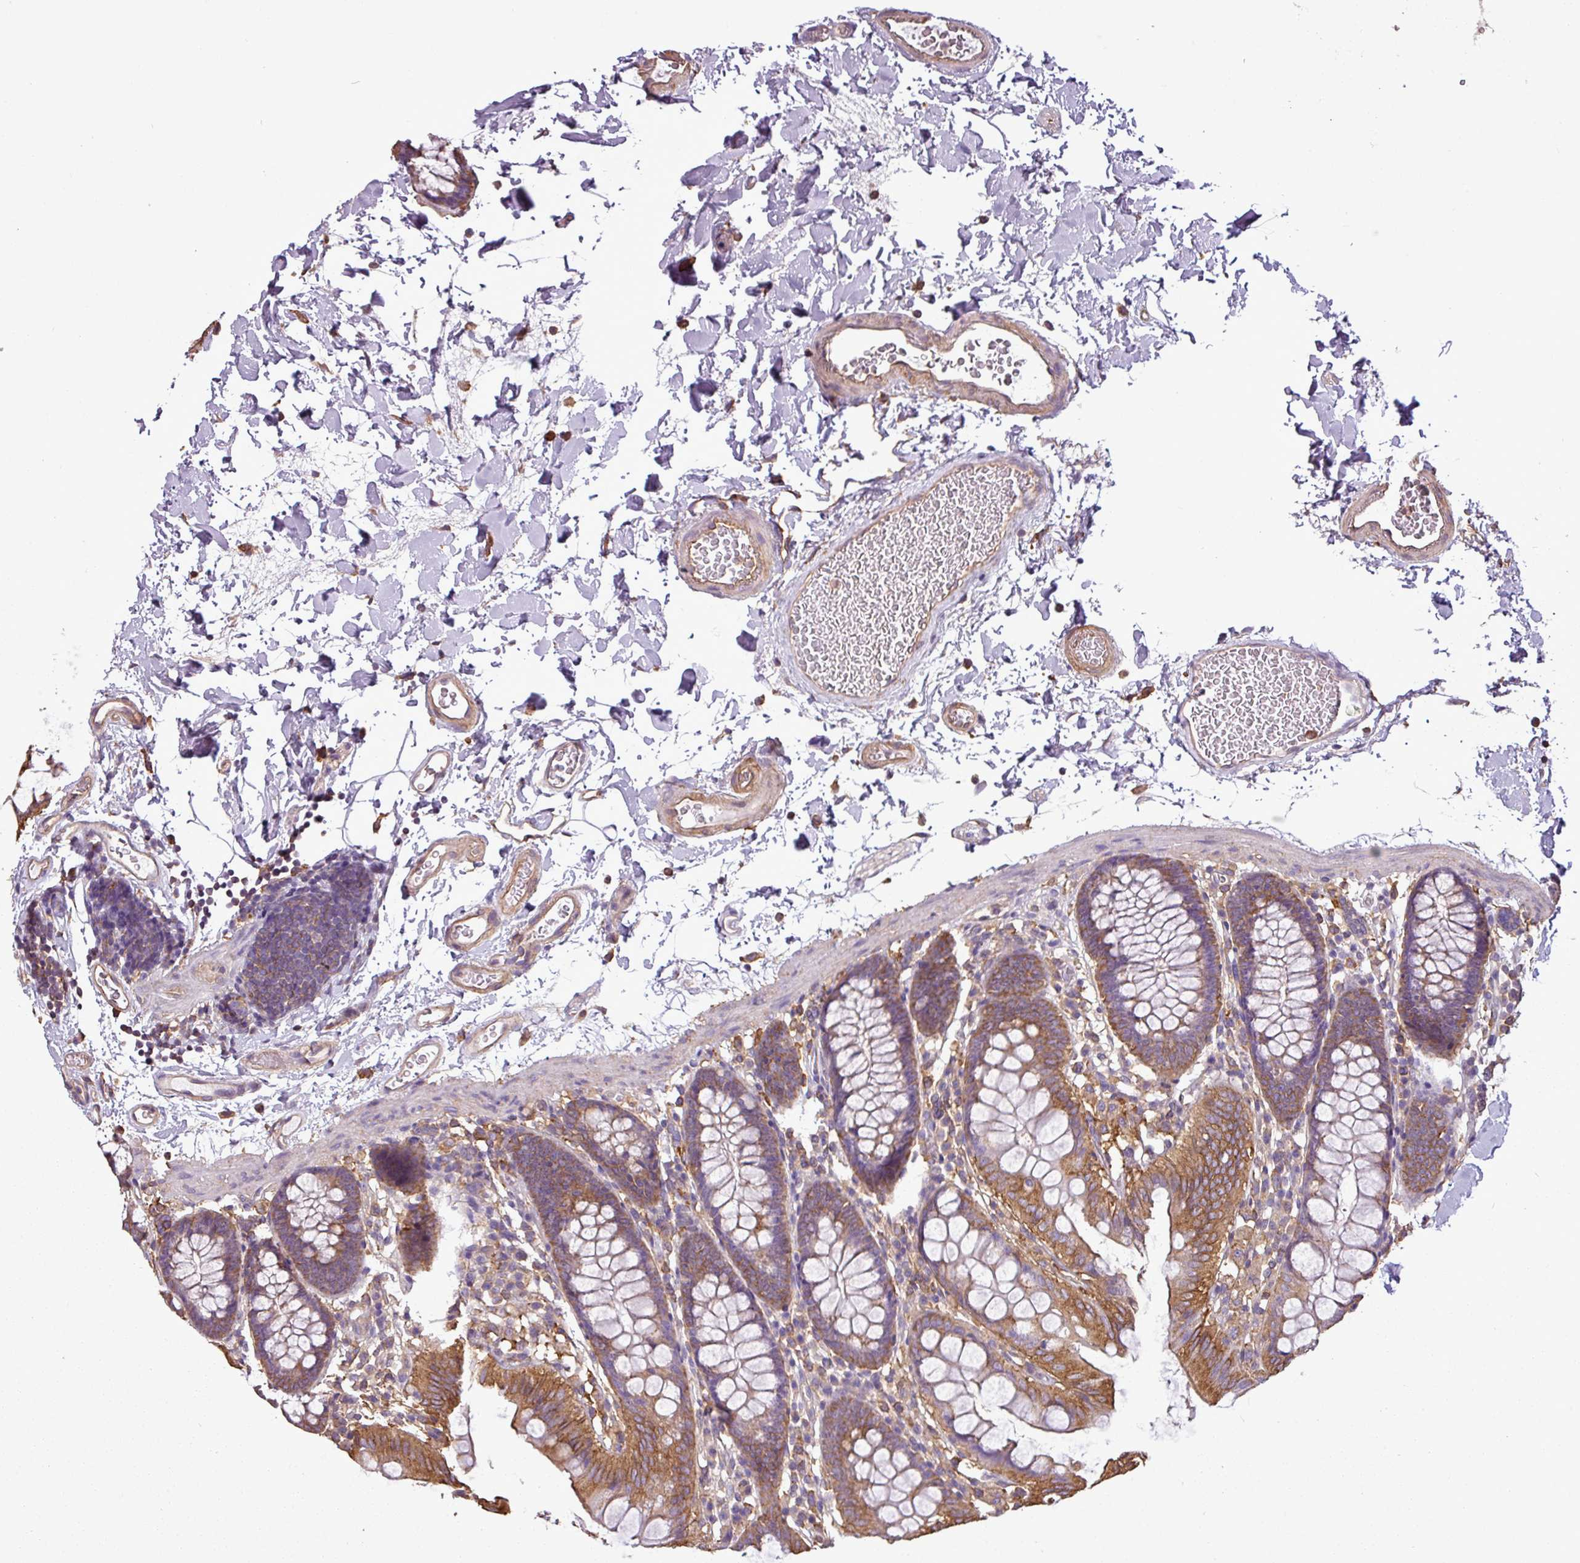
{"staining": {"intensity": "moderate", "quantity": ">75%", "location": "cytoplasmic/membranous"}, "tissue": "colon", "cell_type": "Endothelial cells", "image_type": "normal", "snomed": [{"axis": "morphology", "description": "Normal tissue, NOS"}, {"axis": "topography", "description": "Colon"}], "caption": "Immunohistochemical staining of normal human colon shows medium levels of moderate cytoplasmic/membranous positivity in about >75% of endothelial cells. (DAB (3,3'-diaminobenzidine) IHC, brown staining for protein, blue staining for nuclei).", "gene": "PACSIN2", "patient": {"sex": "male", "age": 75}}